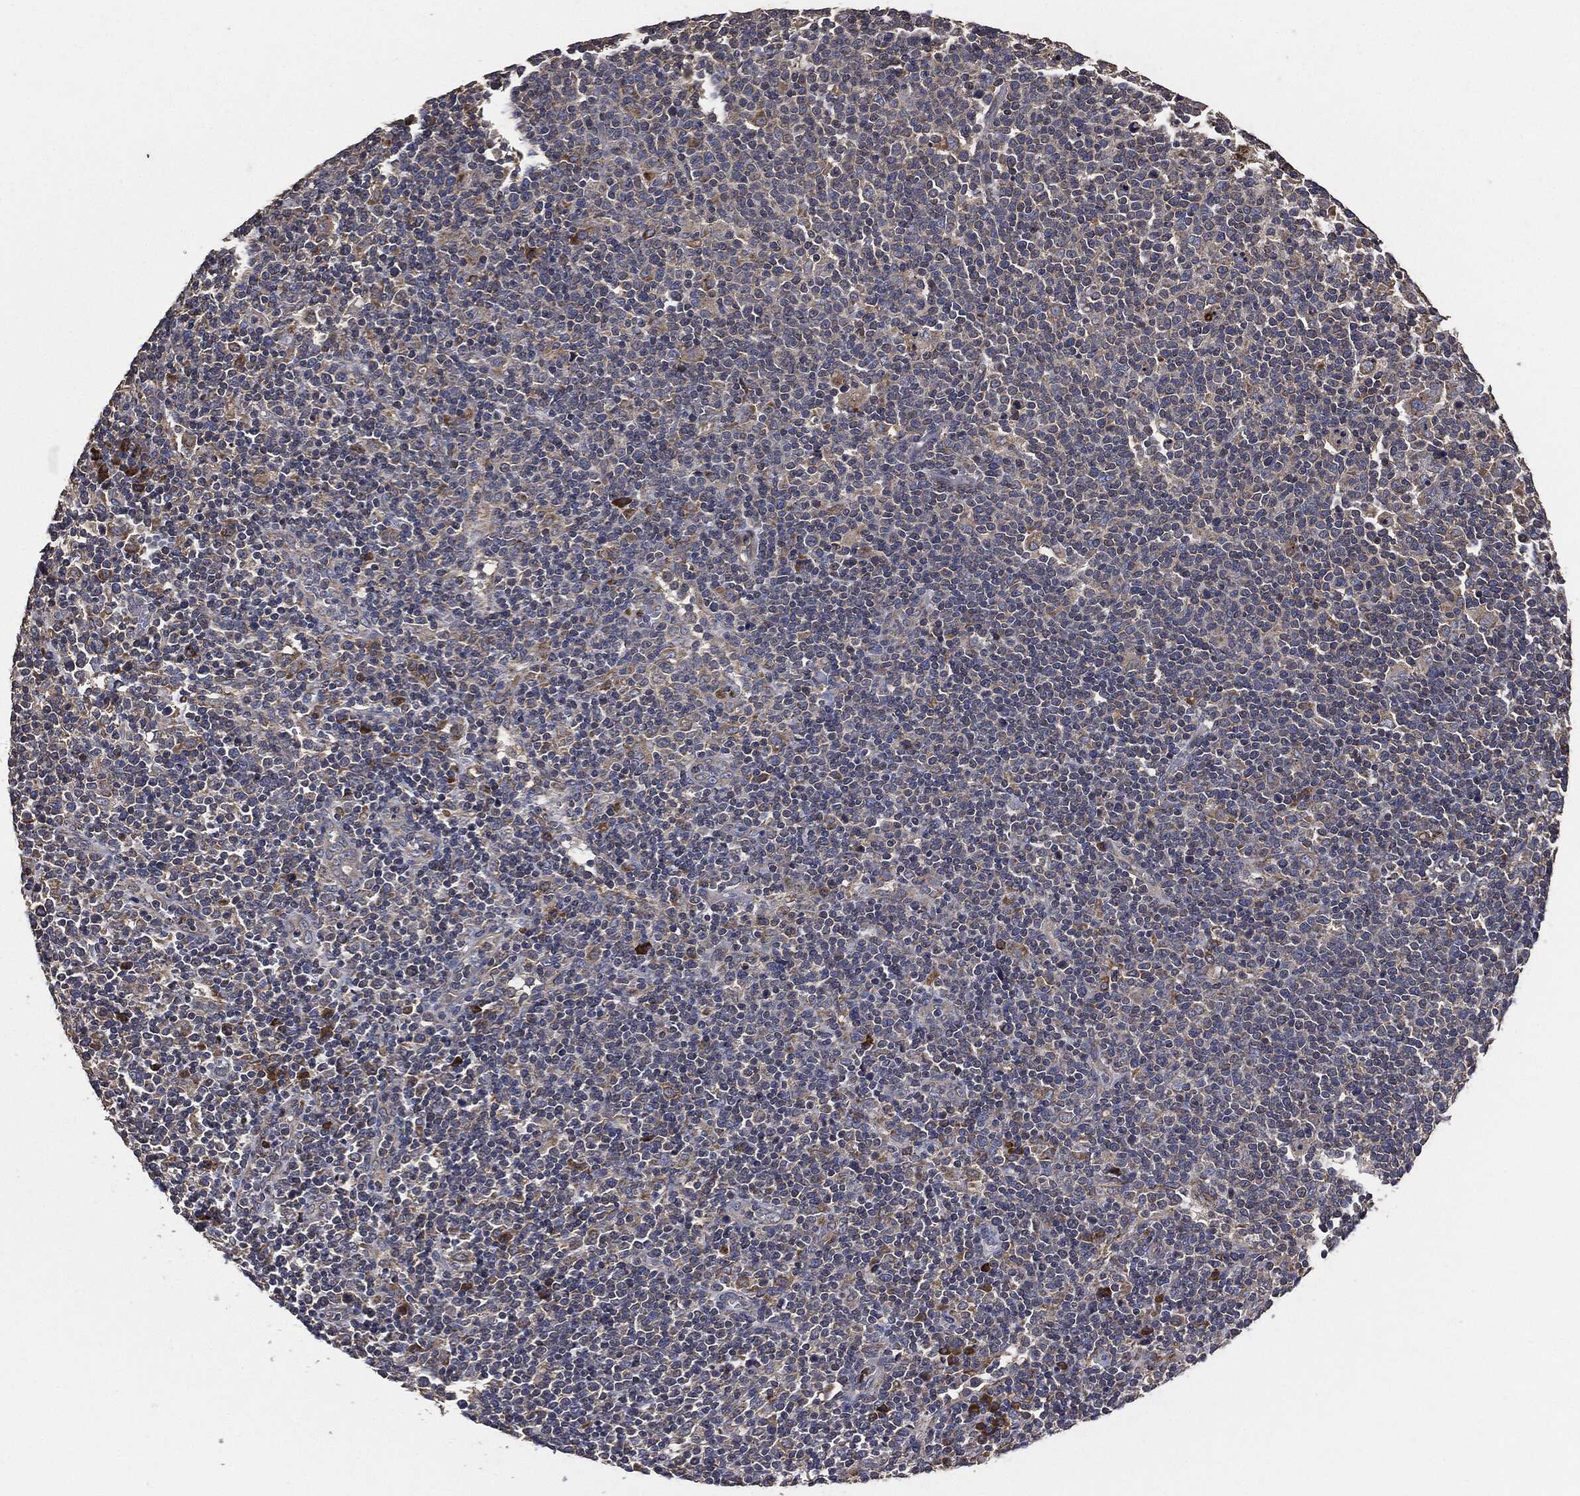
{"staining": {"intensity": "strong", "quantity": "<25%", "location": "cytoplasmic/membranous"}, "tissue": "lymphoma", "cell_type": "Tumor cells", "image_type": "cancer", "snomed": [{"axis": "morphology", "description": "Malignant lymphoma, non-Hodgkin's type, High grade"}, {"axis": "topography", "description": "Lymph node"}], "caption": "This micrograph reveals immunohistochemistry (IHC) staining of lymphoma, with medium strong cytoplasmic/membranous staining in approximately <25% of tumor cells.", "gene": "STK3", "patient": {"sex": "male", "age": 61}}